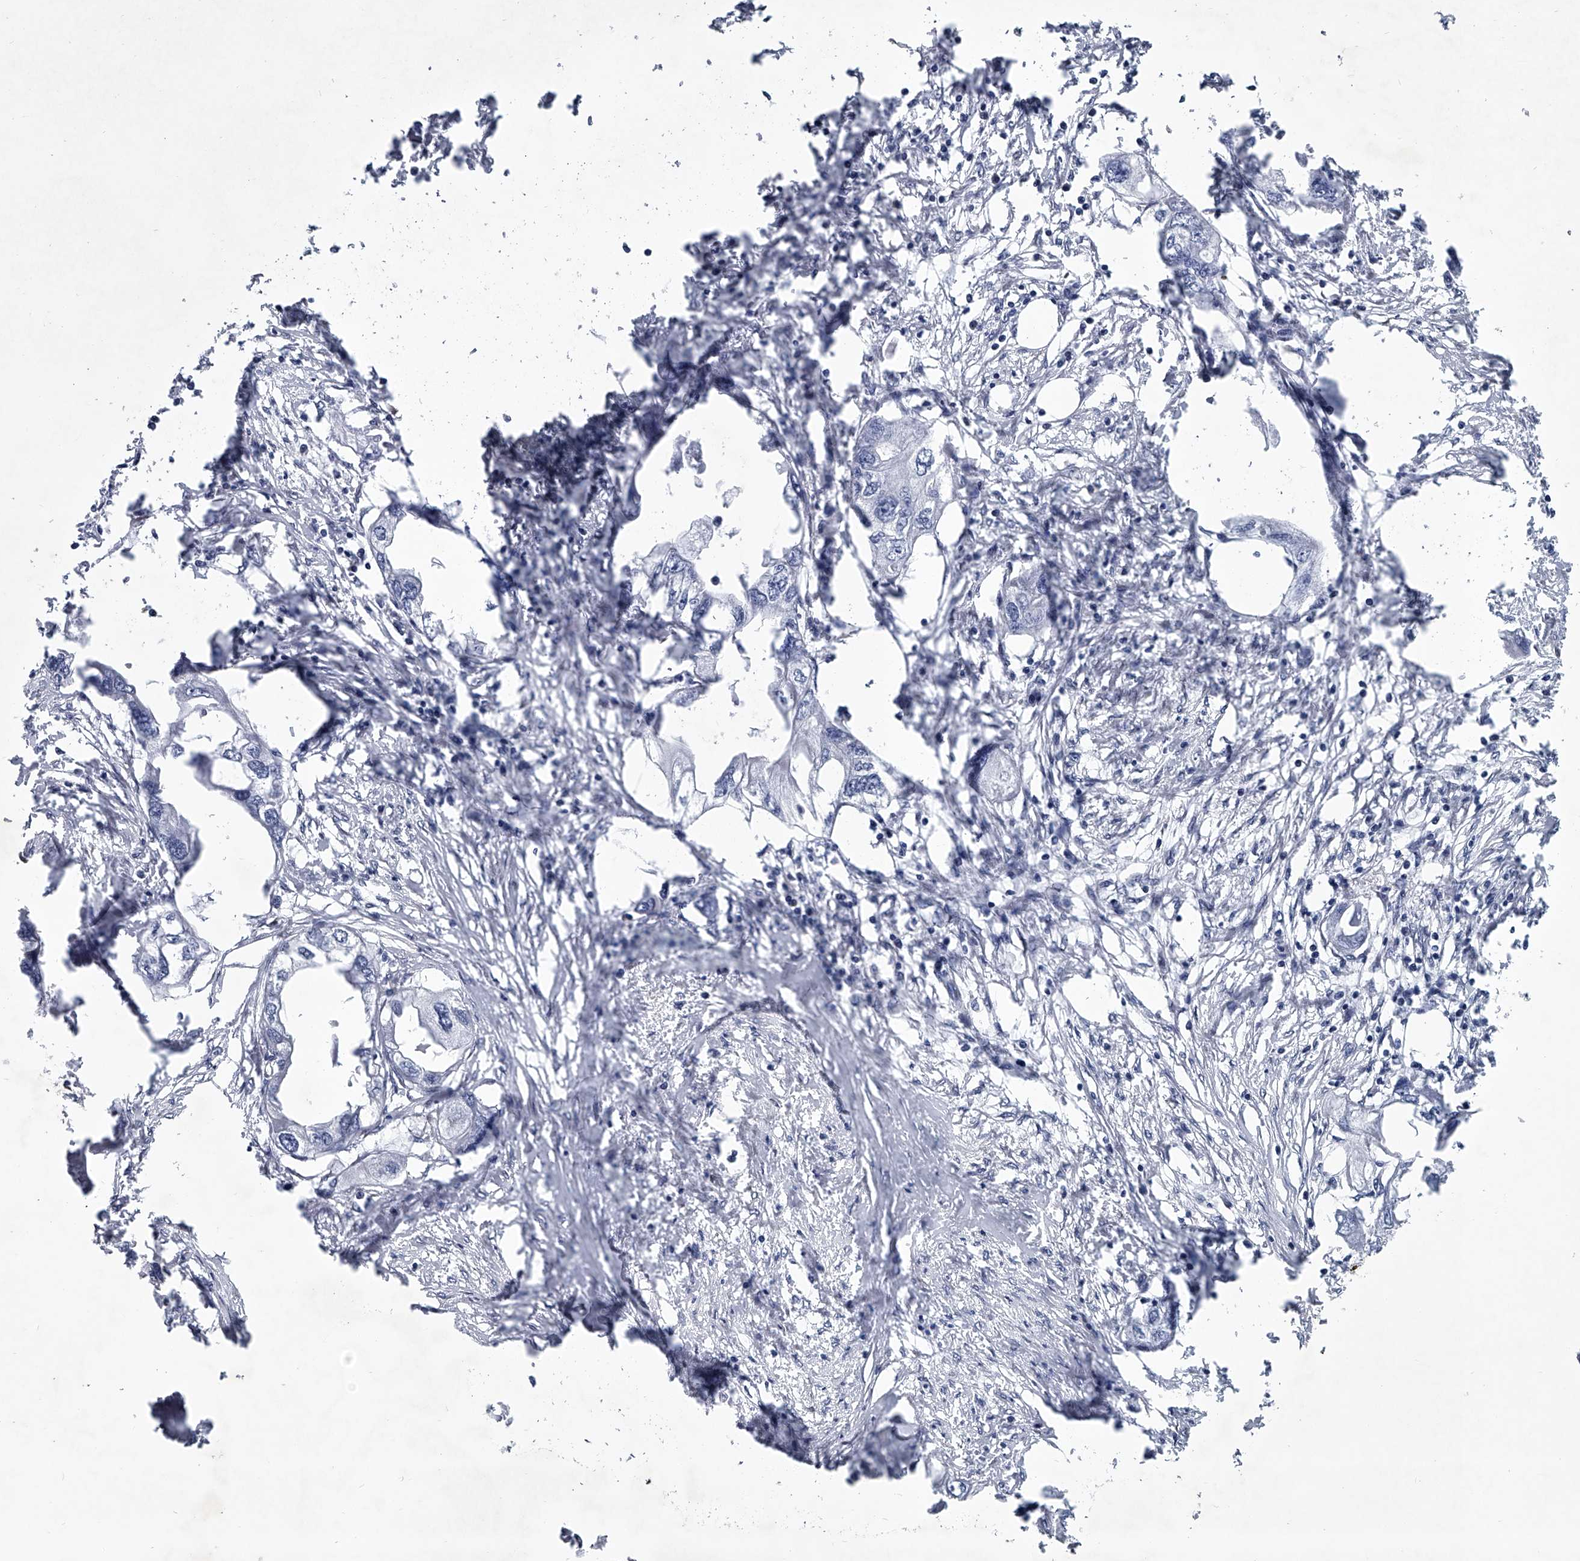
{"staining": {"intensity": "negative", "quantity": "none", "location": "none"}, "tissue": "endometrial cancer", "cell_type": "Tumor cells", "image_type": "cancer", "snomed": [{"axis": "morphology", "description": "Adenocarcinoma, NOS"}, {"axis": "morphology", "description": "Adenocarcinoma, metastatic, NOS"}, {"axis": "topography", "description": "Adipose tissue"}, {"axis": "topography", "description": "Endometrium"}], "caption": "Endometrial metastatic adenocarcinoma stained for a protein using IHC displays no expression tumor cells.", "gene": "PPP2R5D", "patient": {"sex": "female", "age": 67}}